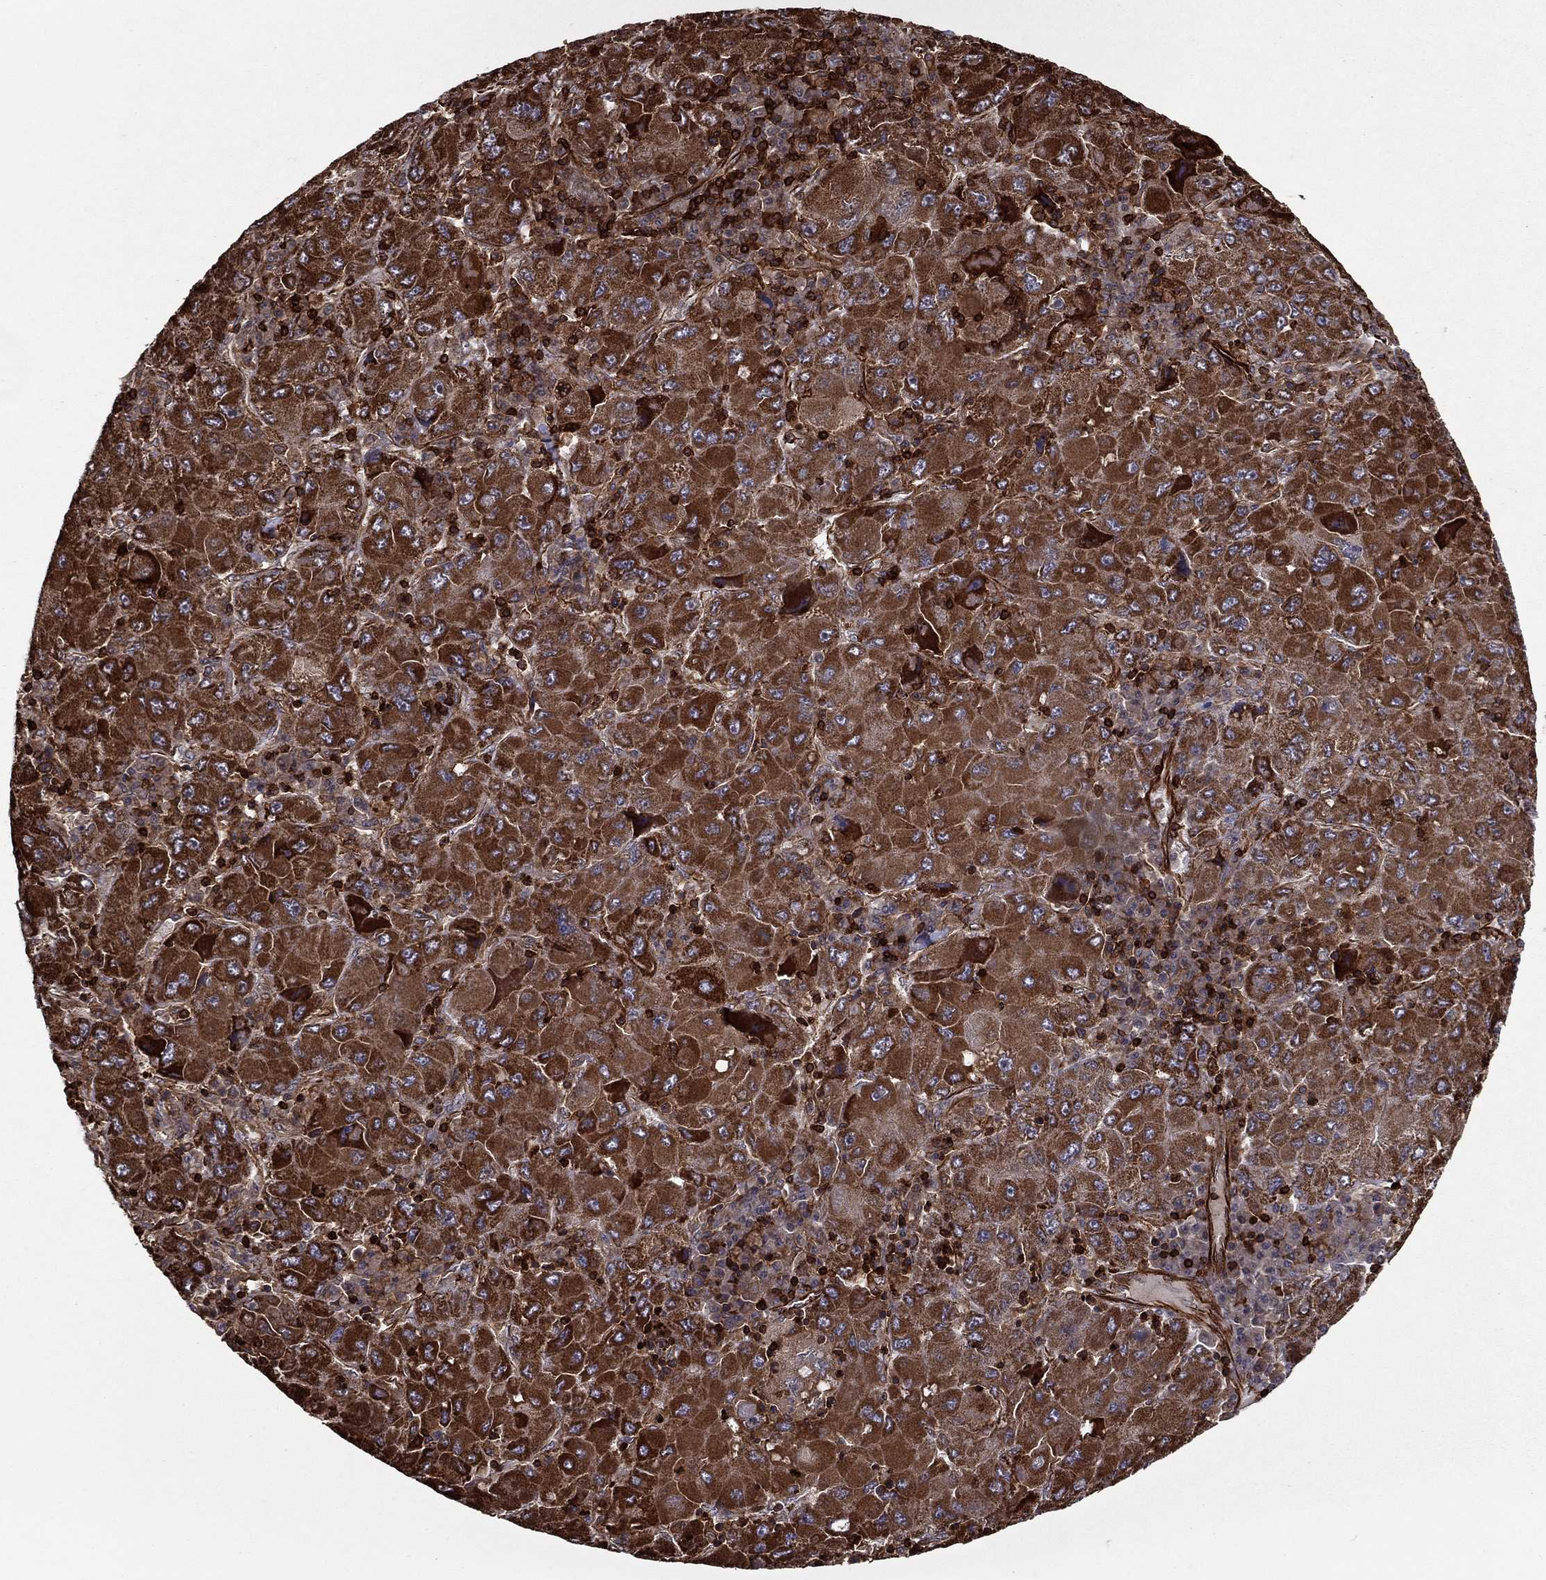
{"staining": {"intensity": "strong", "quantity": ">75%", "location": "cytoplasmic/membranous"}, "tissue": "liver cancer", "cell_type": "Tumor cells", "image_type": "cancer", "snomed": [{"axis": "morphology", "description": "Carcinoma, Hepatocellular, NOS"}, {"axis": "topography", "description": "Liver"}], "caption": "Approximately >75% of tumor cells in liver cancer demonstrate strong cytoplasmic/membranous protein staining as visualized by brown immunohistochemical staining.", "gene": "ADM", "patient": {"sex": "male", "age": 75}}